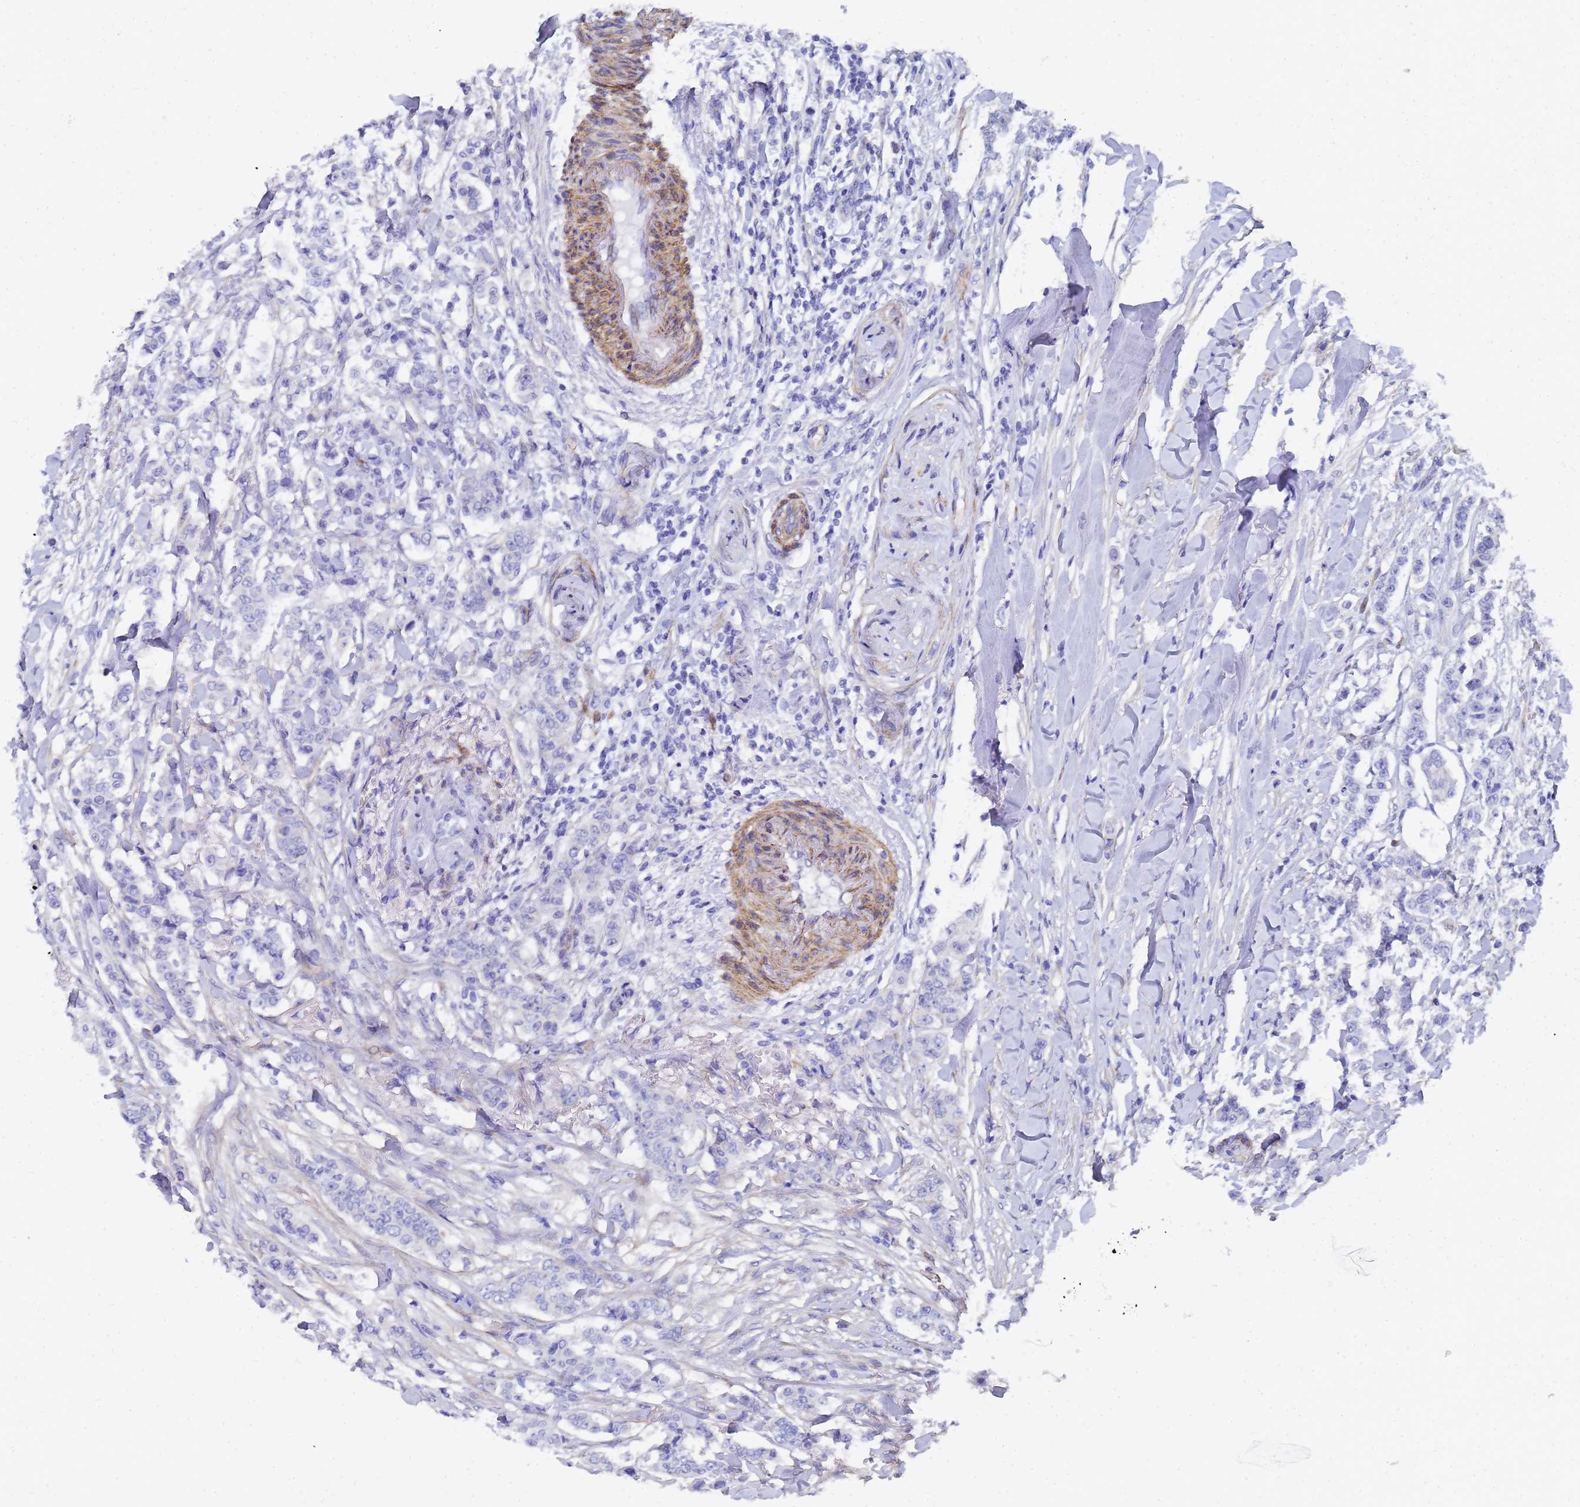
{"staining": {"intensity": "negative", "quantity": "none", "location": "none"}, "tissue": "breast cancer", "cell_type": "Tumor cells", "image_type": "cancer", "snomed": [{"axis": "morphology", "description": "Duct carcinoma"}, {"axis": "topography", "description": "Breast"}], "caption": "High power microscopy micrograph of an immunohistochemistry (IHC) micrograph of breast infiltrating ductal carcinoma, revealing no significant positivity in tumor cells. The staining was performed using DAB (3,3'-diaminobenzidine) to visualize the protein expression in brown, while the nuclei were stained in blue with hematoxylin (Magnification: 20x).", "gene": "TUBB1", "patient": {"sex": "female", "age": 40}}